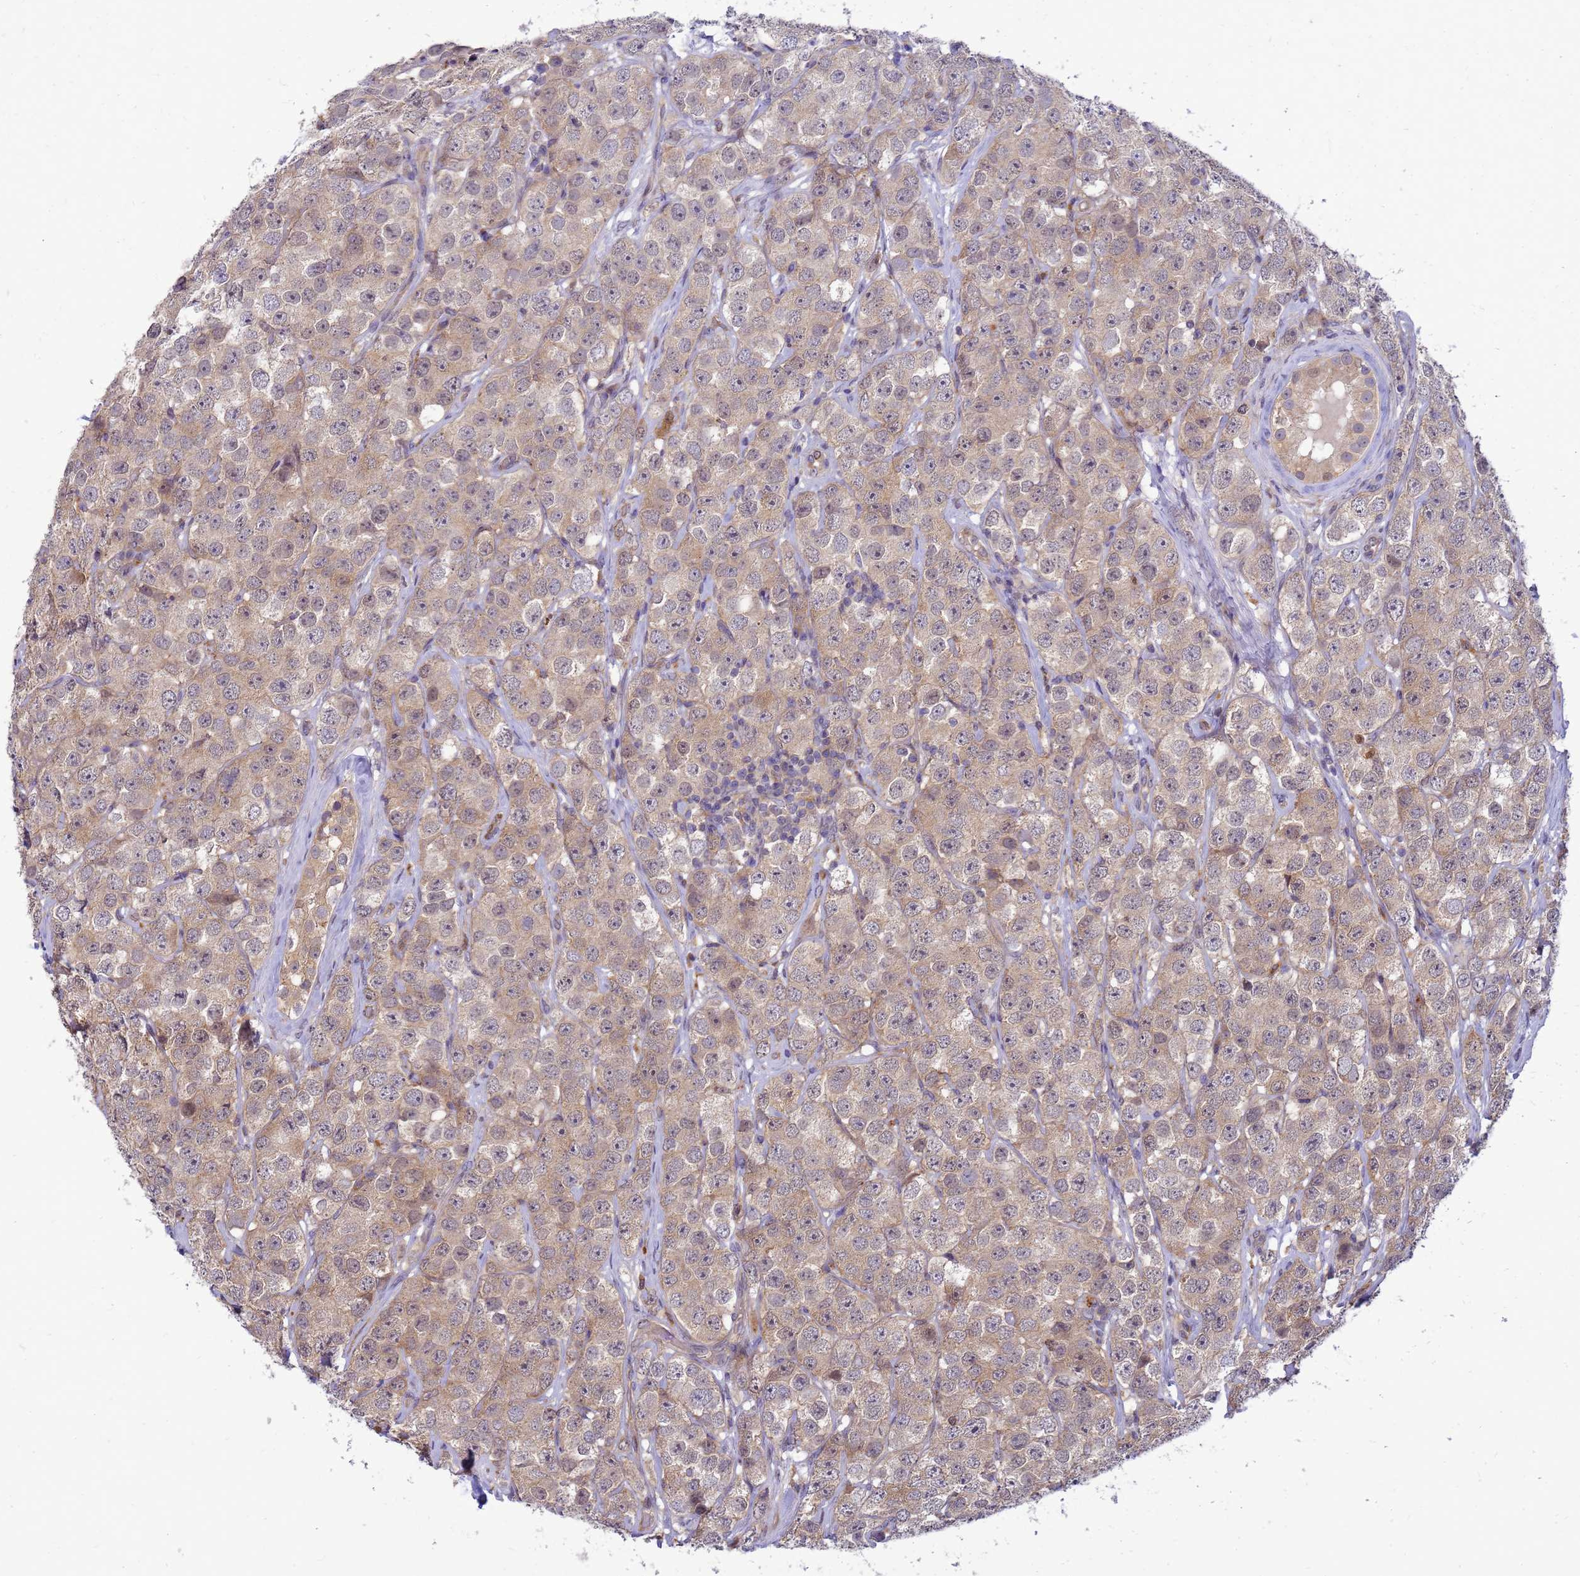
{"staining": {"intensity": "weak", "quantity": ">75%", "location": "cytoplasmic/membranous"}, "tissue": "testis cancer", "cell_type": "Tumor cells", "image_type": "cancer", "snomed": [{"axis": "morphology", "description": "Seminoma, NOS"}, {"axis": "topography", "description": "Testis"}], "caption": "The immunohistochemical stain labels weak cytoplasmic/membranous staining in tumor cells of testis cancer (seminoma) tissue. (Brightfield microscopy of DAB IHC at high magnification).", "gene": "ENOPH1", "patient": {"sex": "male", "age": 28}}